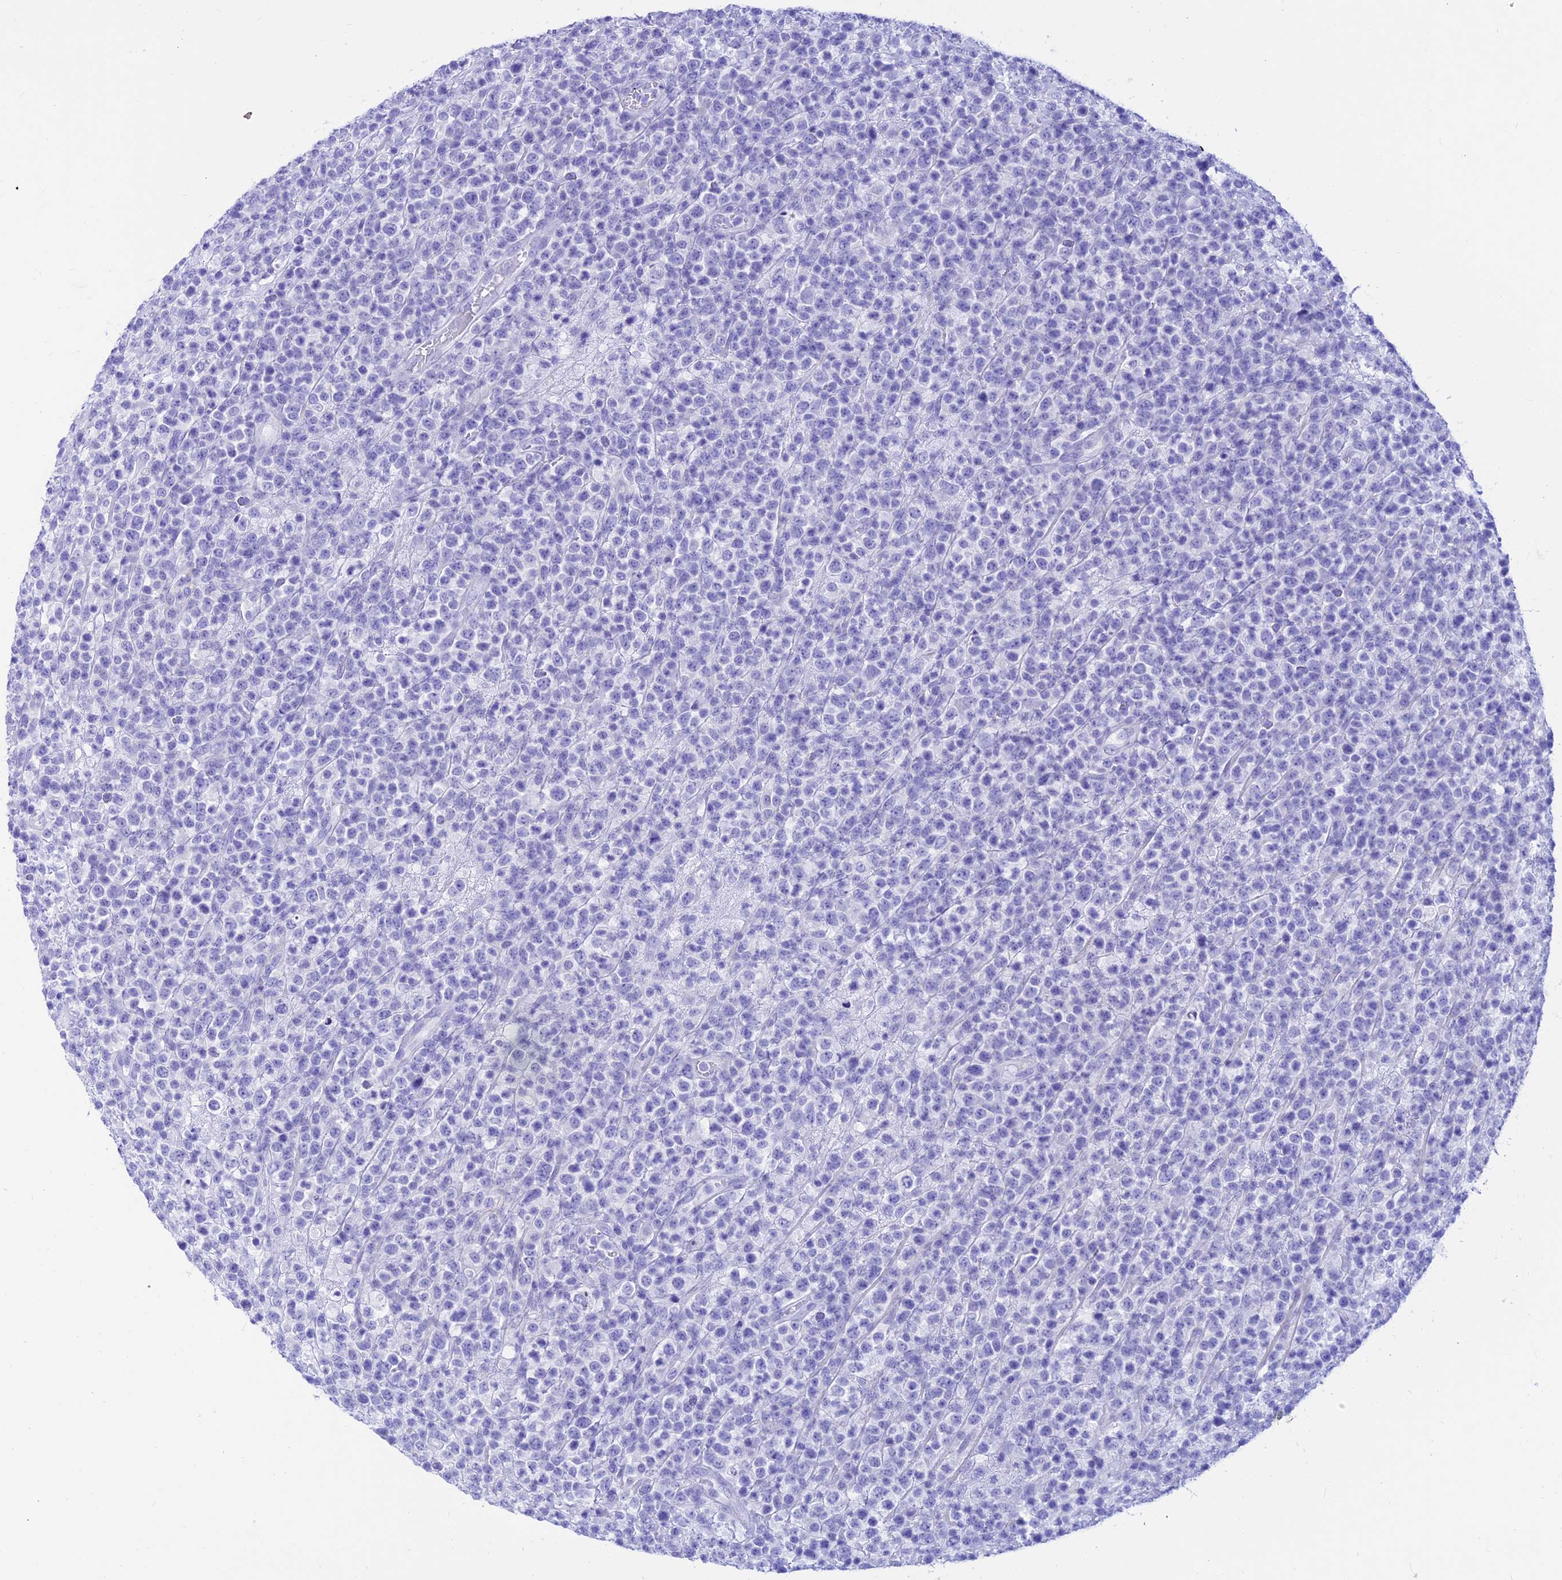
{"staining": {"intensity": "negative", "quantity": "none", "location": "none"}, "tissue": "lymphoma", "cell_type": "Tumor cells", "image_type": "cancer", "snomed": [{"axis": "morphology", "description": "Malignant lymphoma, non-Hodgkin's type, High grade"}, {"axis": "topography", "description": "Colon"}], "caption": "High magnification brightfield microscopy of malignant lymphoma, non-Hodgkin's type (high-grade) stained with DAB (3,3'-diaminobenzidine) (brown) and counterstained with hematoxylin (blue): tumor cells show no significant positivity.", "gene": "PRNP", "patient": {"sex": "female", "age": 53}}